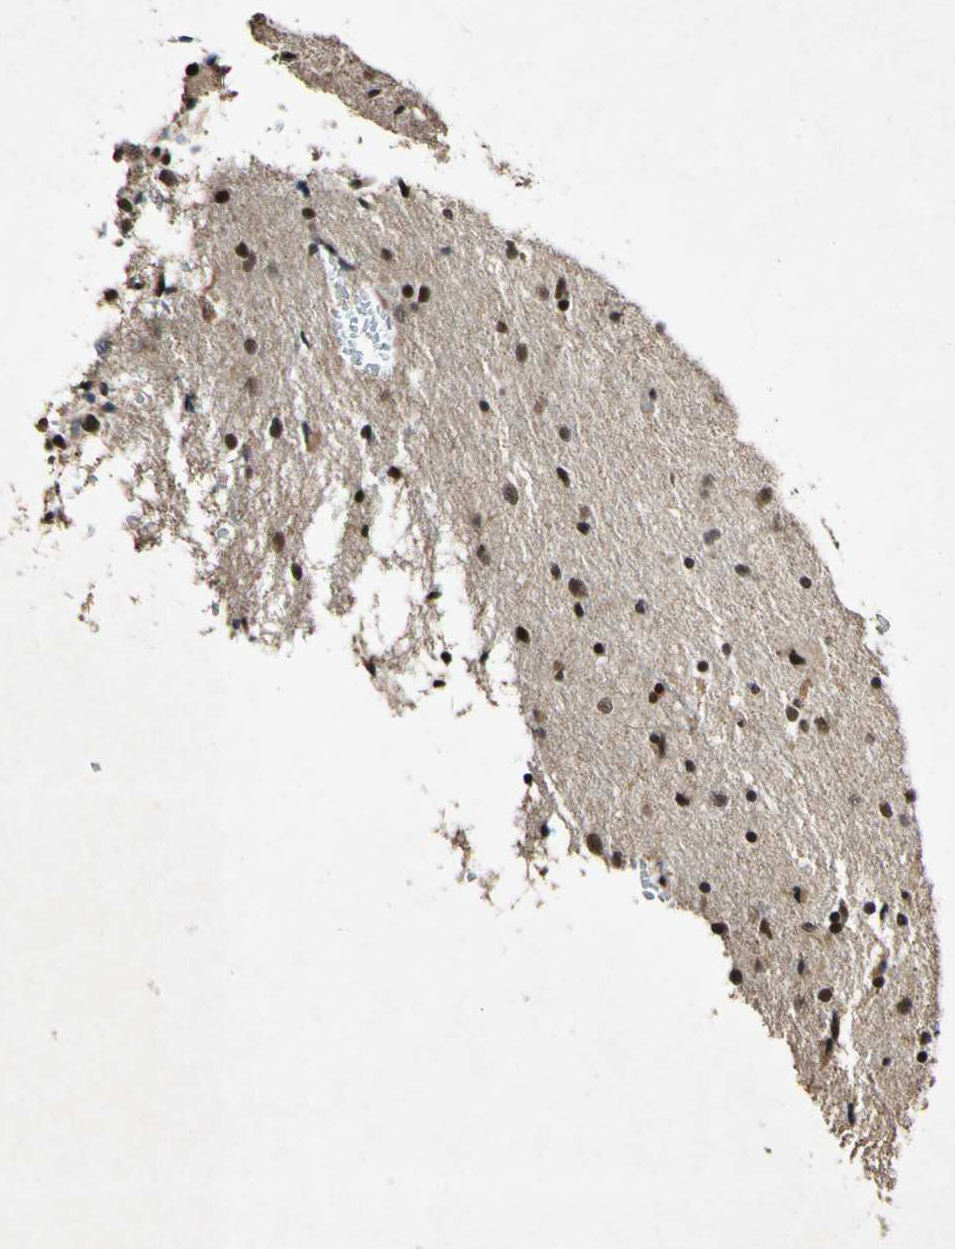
{"staining": {"intensity": "strong", "quantity": ">75%", "location": "nuclear"}, "tissue": "glioma", "cell_type": "Tumor cells", "image_type": "cancer", "snomed": [{"axis": "morphology", "description": "Glioma, malignant, Low grade"}, {"axis": "topography", "description": "Brain"}], "caption": "The micrograph displays a brown stain indicating the presence of a protein in the nuclear of tumor cells in low-grade glioma (malignant).", "gene": "POLR2F", "patient": {"sex": "female", "age": 37}}